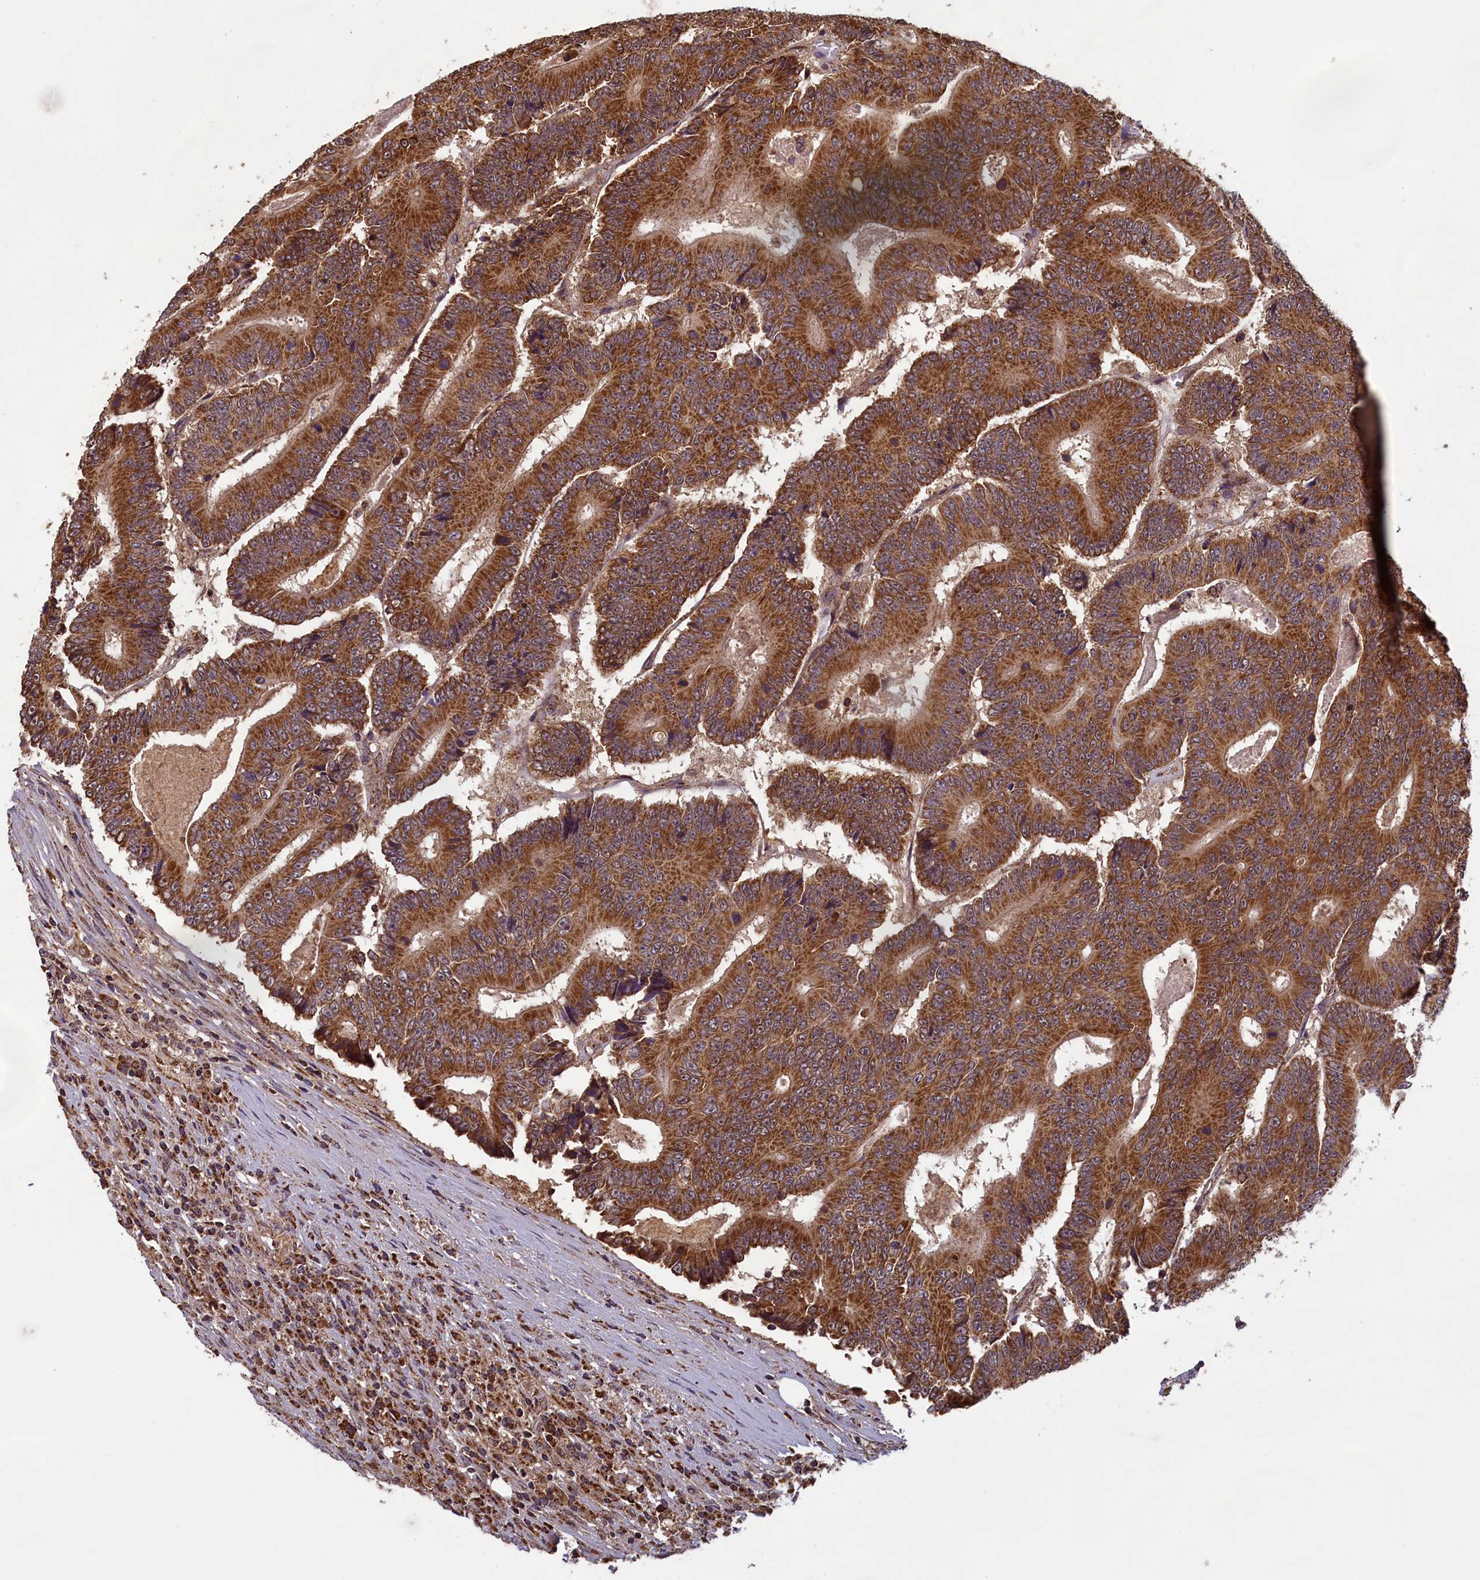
{"staining": {"intensity": "strong", "quantity": ">75%", "location": "cytoplasmic/membranous"}, "tissue": "colorectal cancer", "cell_type": "Tumor cells", "image_type": "cancer", "snomed": [{"axis": "morphology", "description": "Adenocarcinoma, NOS"}, {"axis": "topography", "description": "Colon"}], "caption": "Immunohistochemical staining of human adenocarcinoma (colorectal) demonstrates high levels of strong cytoplasmic/membranous protein positivity in approximately >75% of tumor cells. Nuclei are stained in blue.", "gene": "CCDC15", "patient": {"sex": "male", "age": 83}}